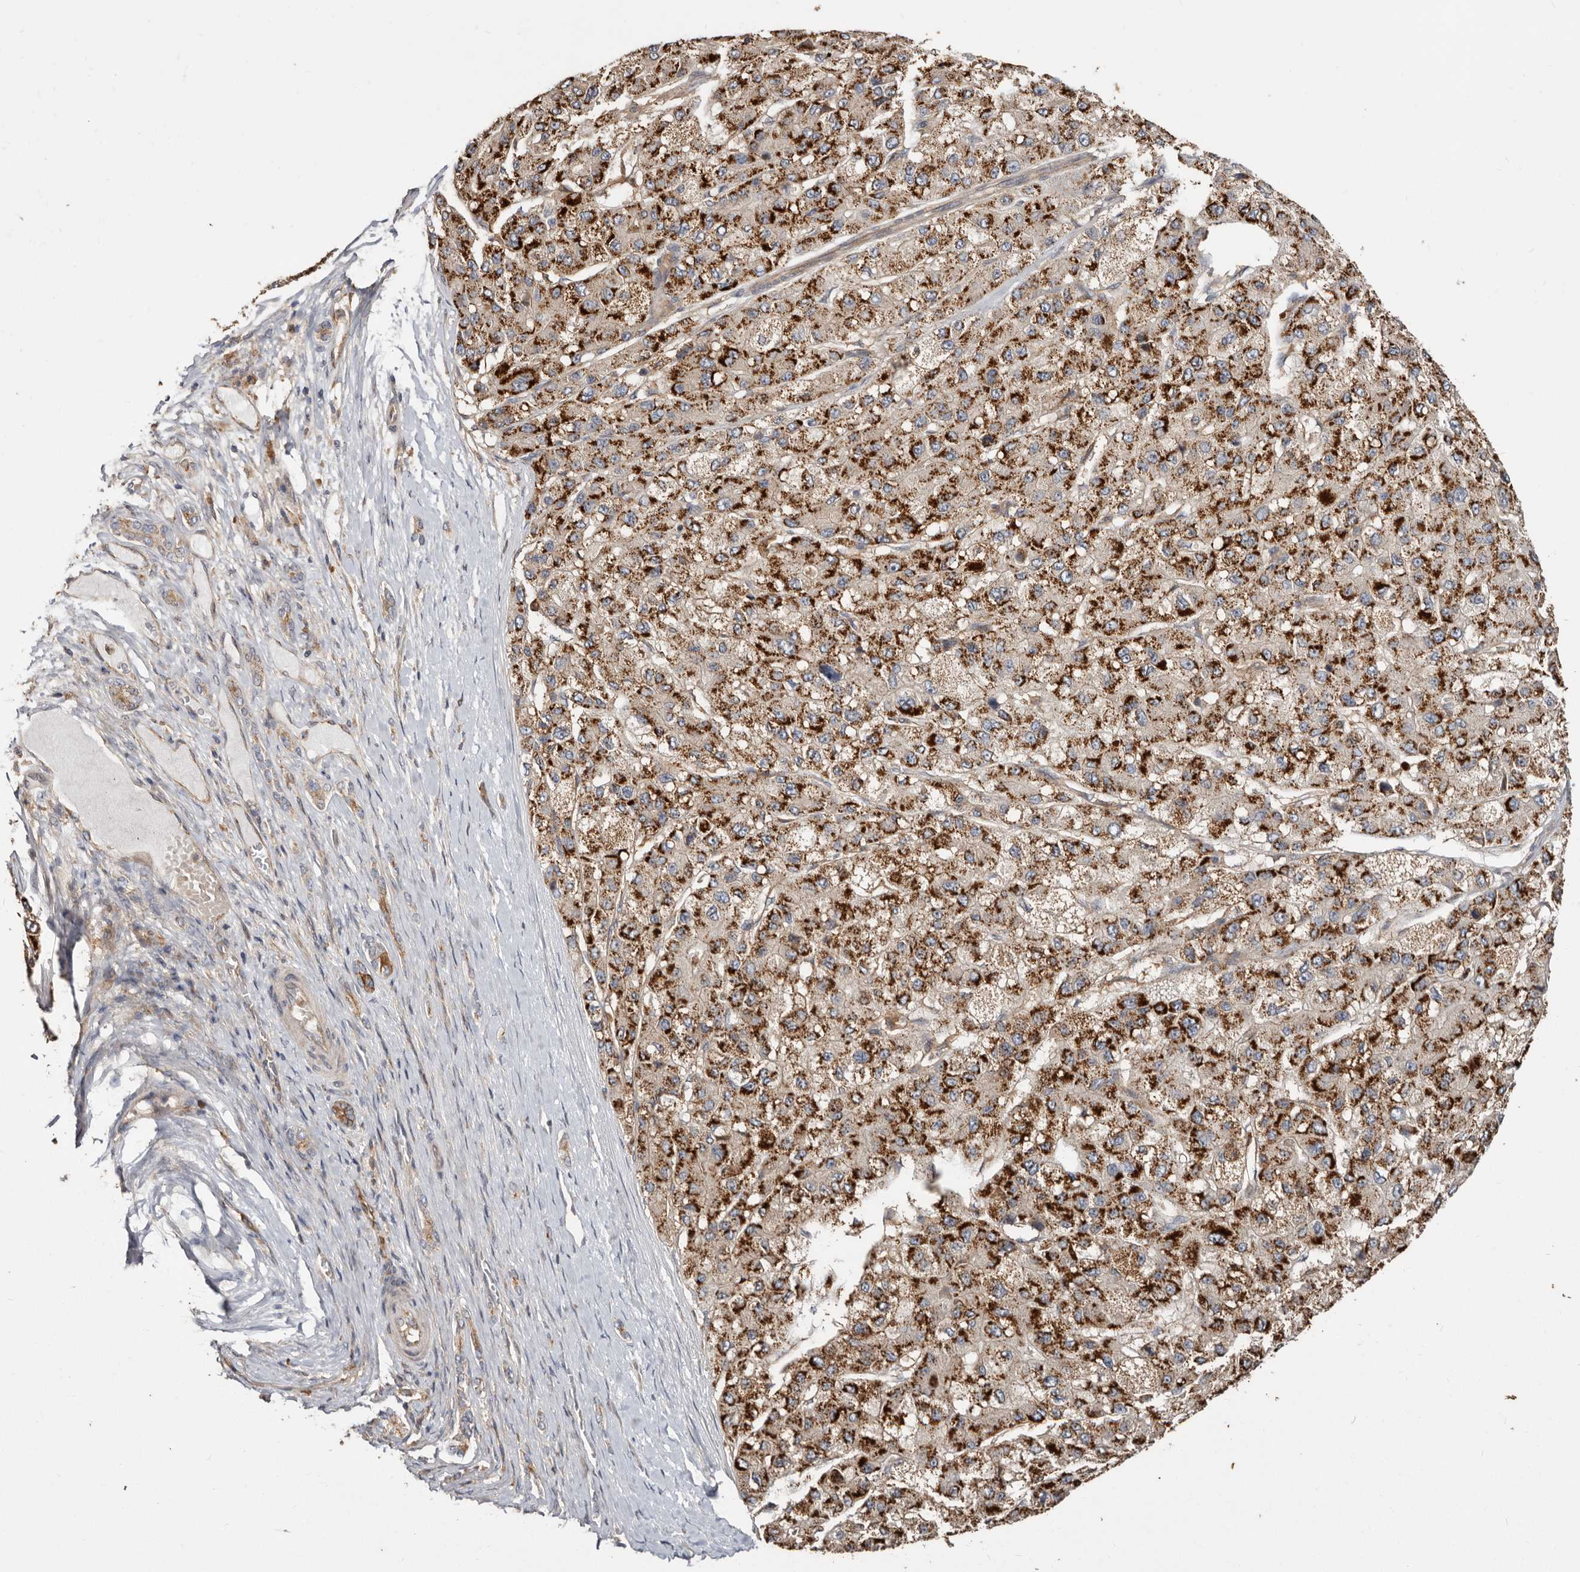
{"staining": {"intensity": "strong", "quantity": ">75%", "location": "cytoplasmic/membranous"}, "tissue": "liver cancer", "cell_type": "Tumor cells", "image_type": "cancer", "snomed": [{"axis": "morphology", "description": "Carcinoma, Hepatocellular, NOS"}, {"axis": "topography", "description": "Liver"}], "caption": "Approximately >75% of tumor cells in liver cancer (hepatocellular carcinoma) demonstrate strong cytoplasmic/membranous protein positivity as visualized by brown immunohistochemical staining.", "gene": "LRRC25", "patient": {"sex": "male", "age": 80}}